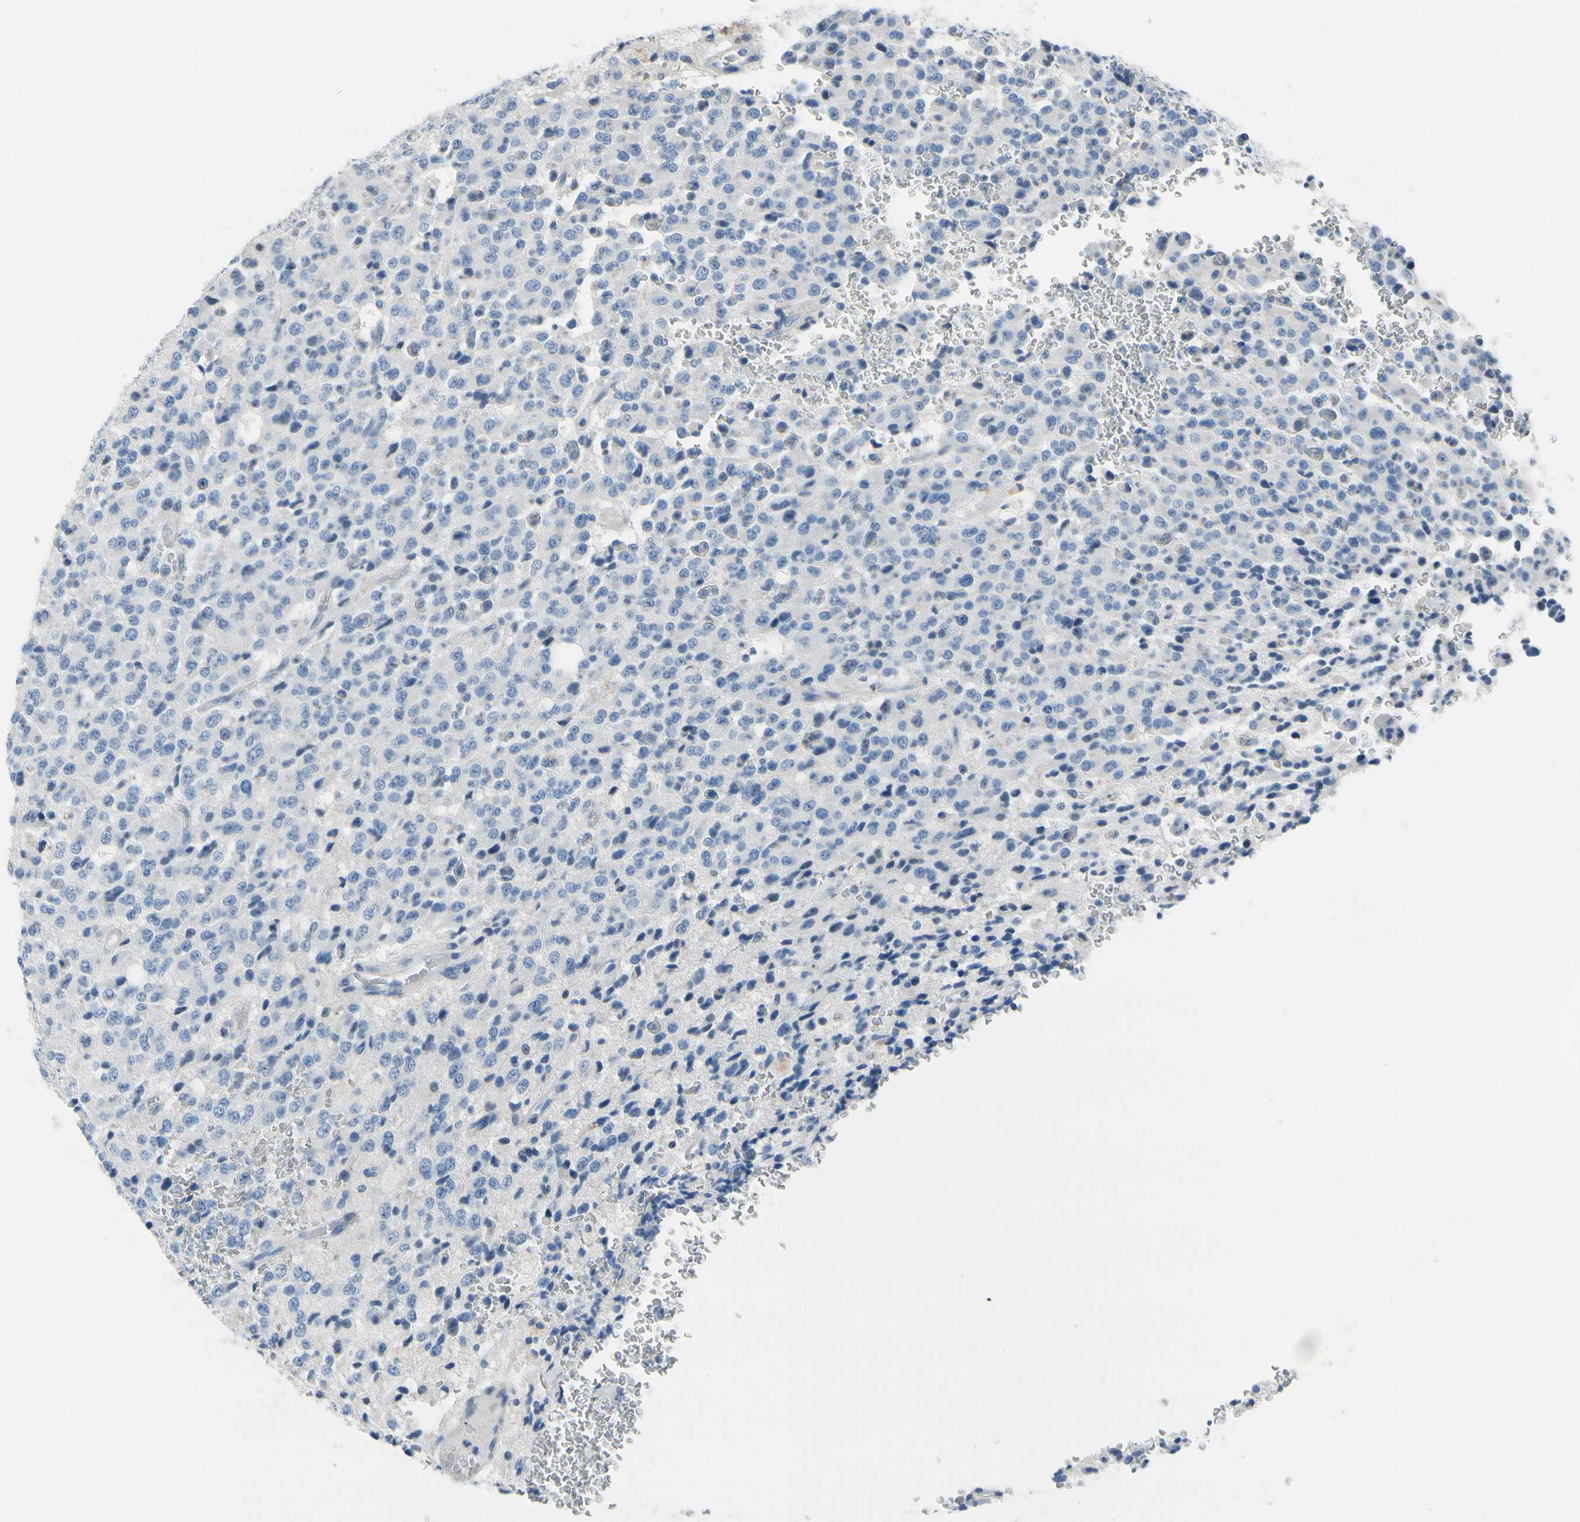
{"staining": {"intensity": "negative", "quantity": "none", "location": "none"}, "tissue": "glioma", "cell_type": "Tumor cells", "image_type": "cancer", "snomed": [{"axis": "morphology", "description": "Glioma, malignant, High grade"}, {"axis": "topography", "description": "pancreas cauda"}], "caption": "IHC of human glioma demonstrates no expression in tumor cells.", "gene": "MUC5B", "patient": {"sex": "male", "age": 60}}